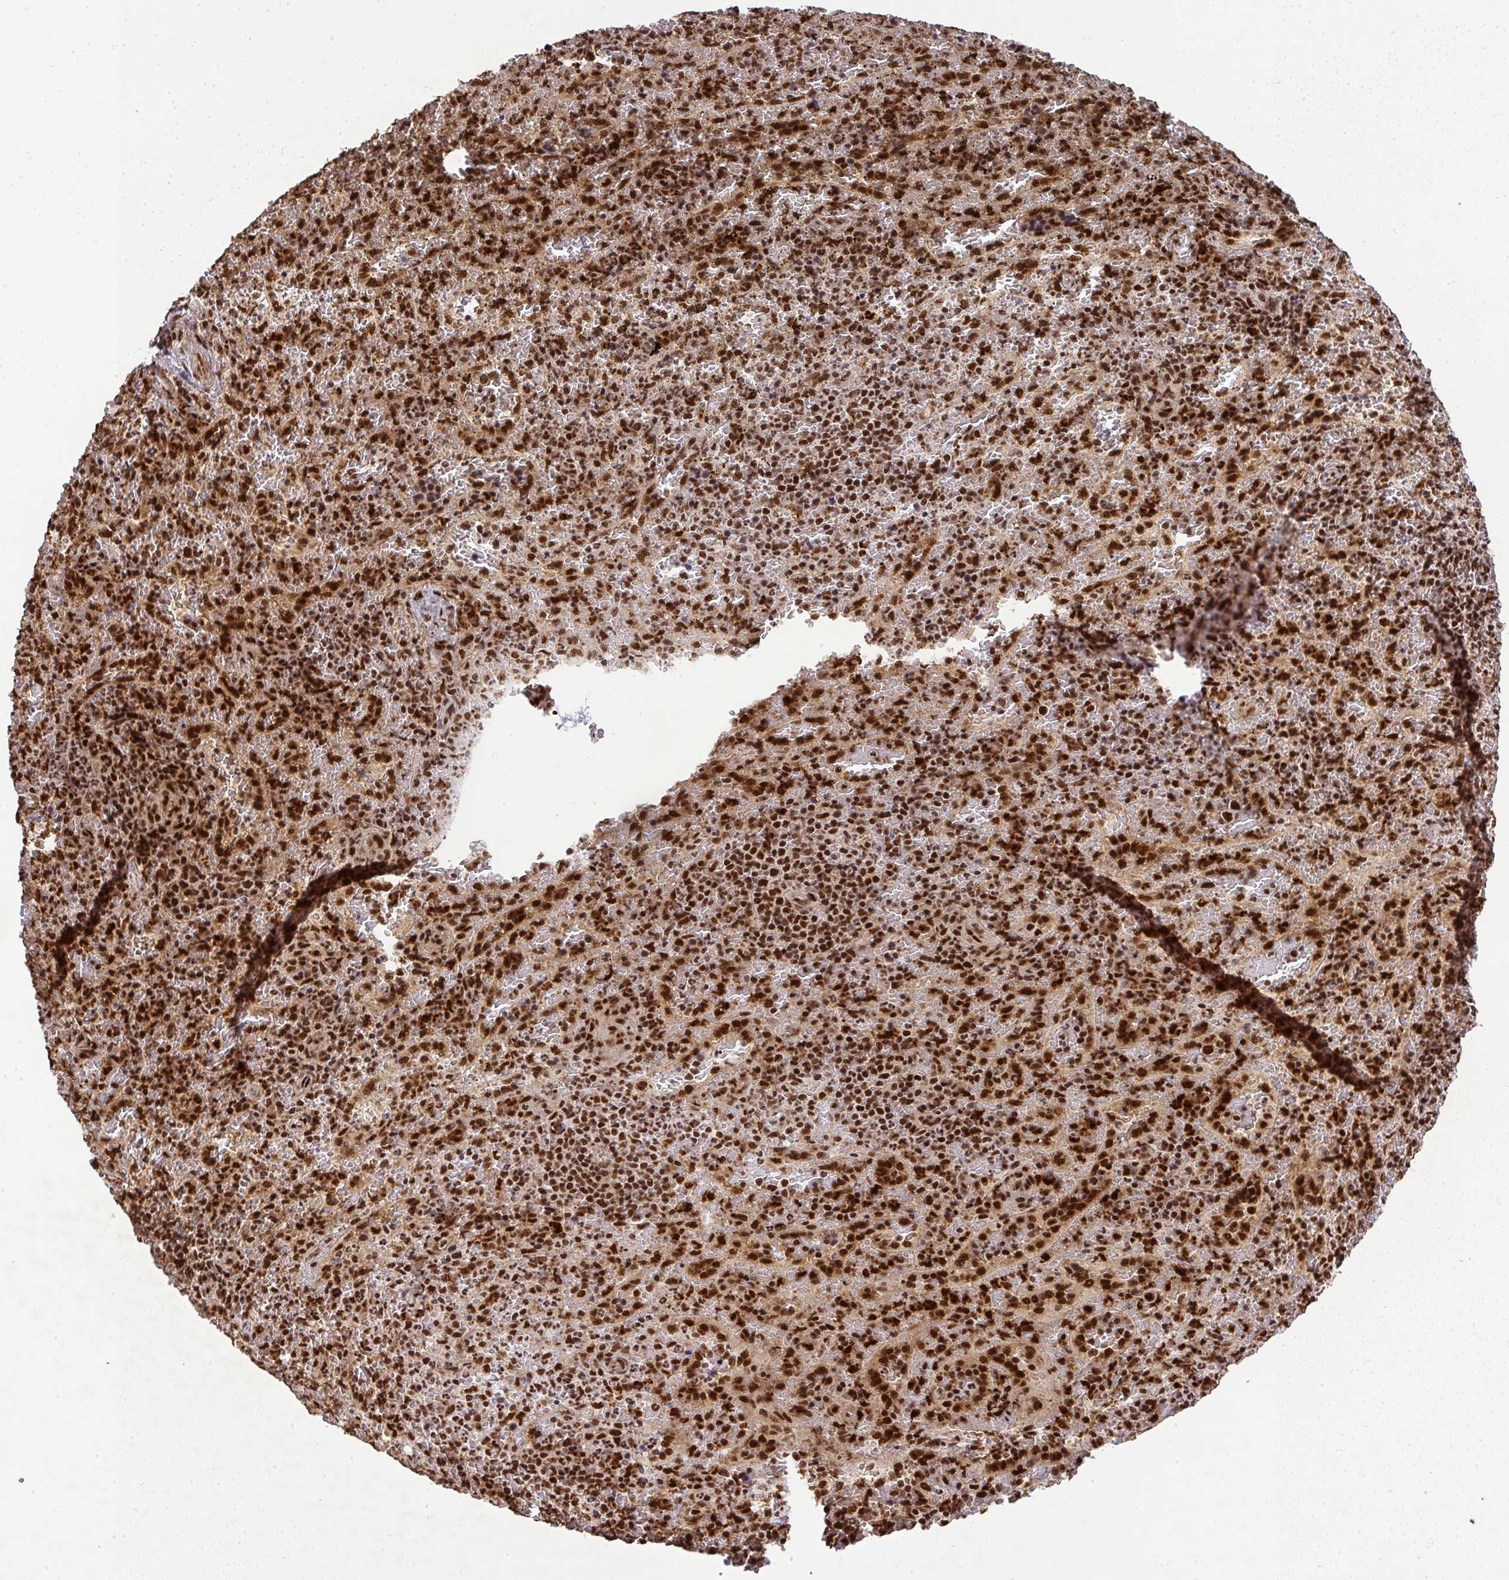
{"staining": {"intensity": "strong", "quantity": ">75%", "location": "nuclear"}, "tissue": "spleen", "cell_type": "Cells in red pulp", "image_type": "normal", "snomed": [{"axis": "morphology", "description": "Normal tissue, NOS"}, {"axis": "topography", "description": "Spleen"}], "caption": "High-magnification brightfield microscopy of unremarkable spleen stained with DAB (brown) and counterstained with hematoxylin (blue). cells in red pulp exhibit strong nuclear staining is seen in about>75% of cells. Using DAB (brown) and hematoxylin (blue) stains, captured at high magnification using brightfield microscopy.", "gene": "U2AF1L4", "patient": {"sex": "female", "age": 50}}